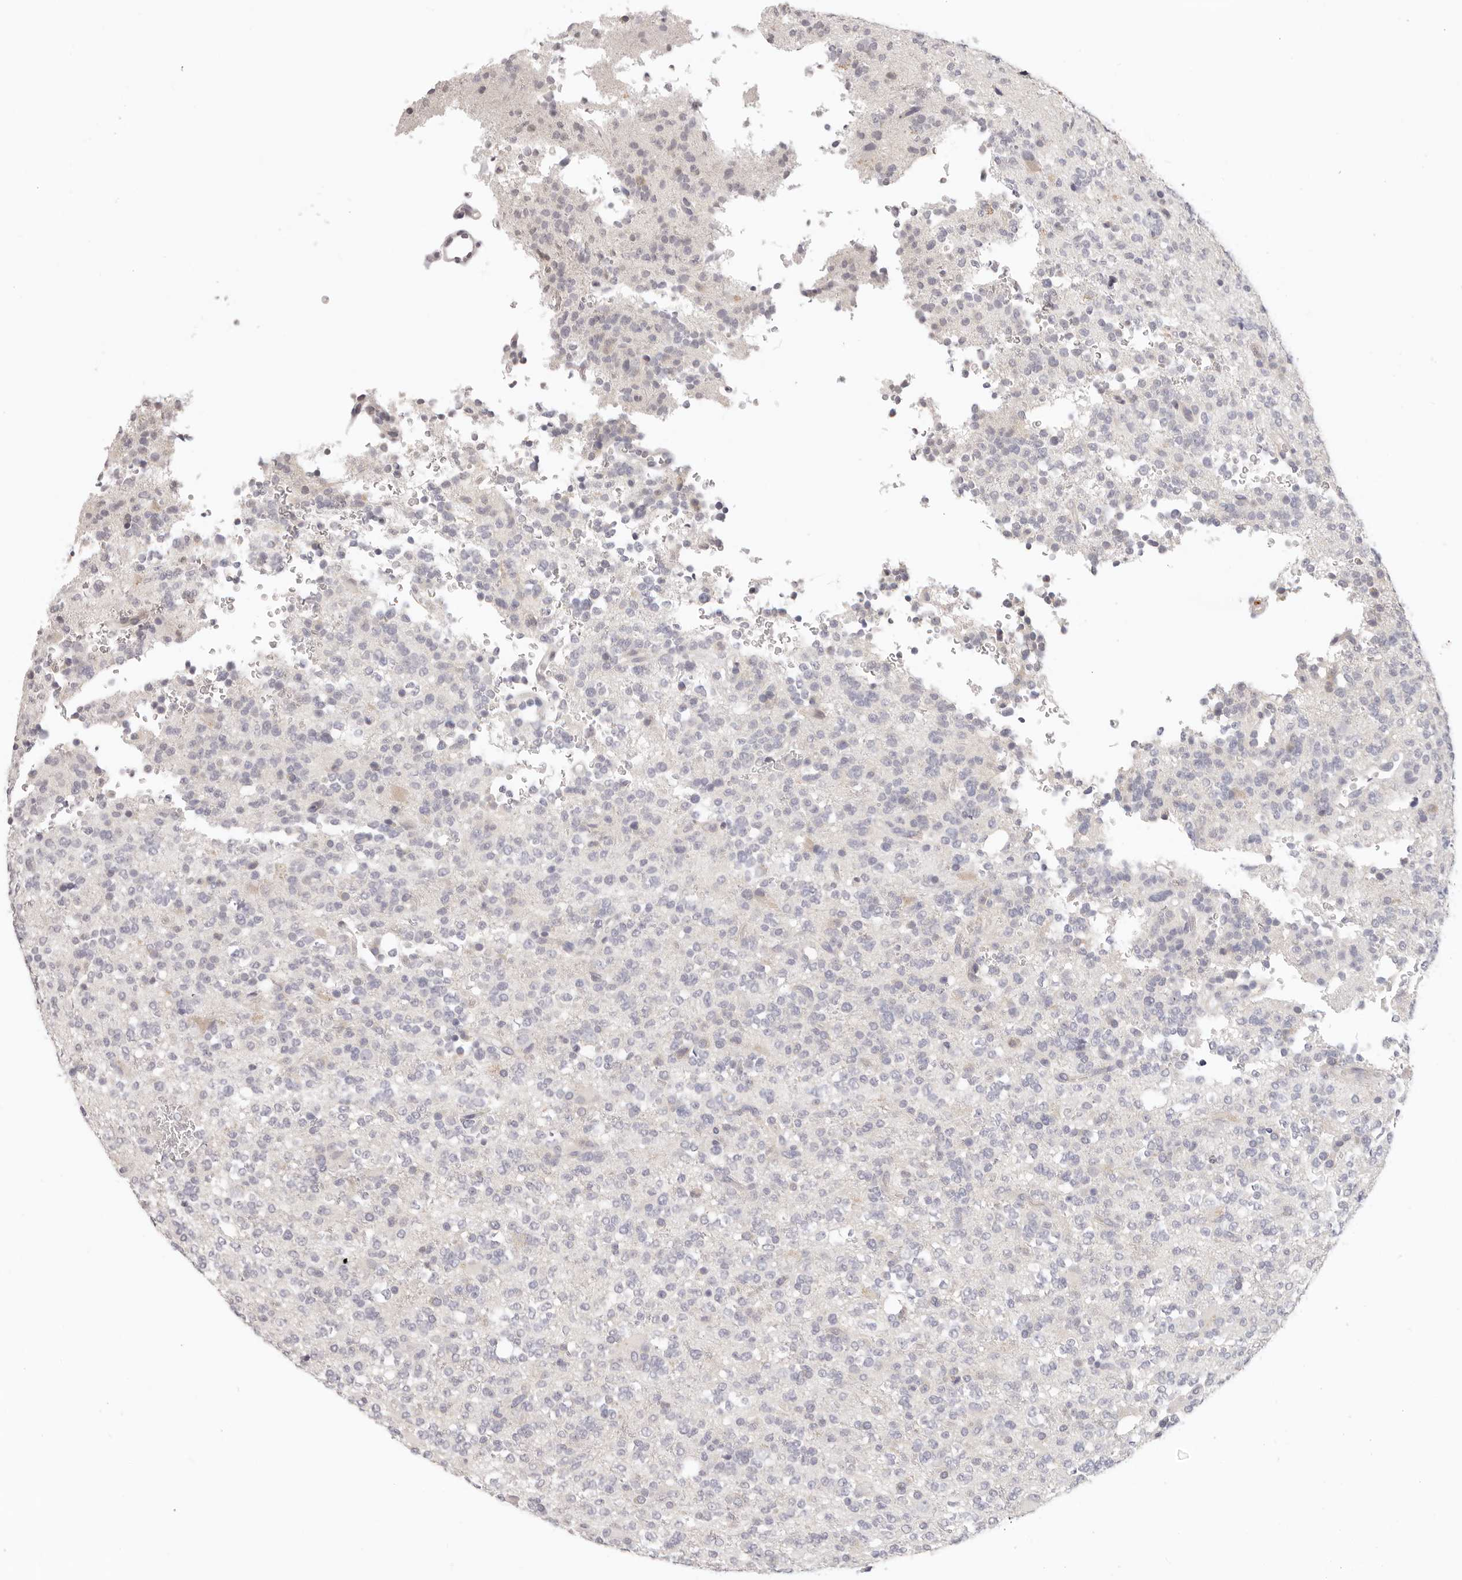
{"staining": {"intensity": "negative", "quantity": "none", "location": "none"}, "tissue": "glioma", "cell_type": "Tumor cells", "image_type": "cancer", "snomed": [{"axis": "morphology", "description": "Glioma, malignant, High grade"}, {"axis": "topography", "description": "Brain"}], "caption": "Malignant high-grade glioma stained for a protein using immunohistochemistry displays no positivity tumor cells.", "gene": "GGPS1", "patient": {"sex": "female", "age": 62}}